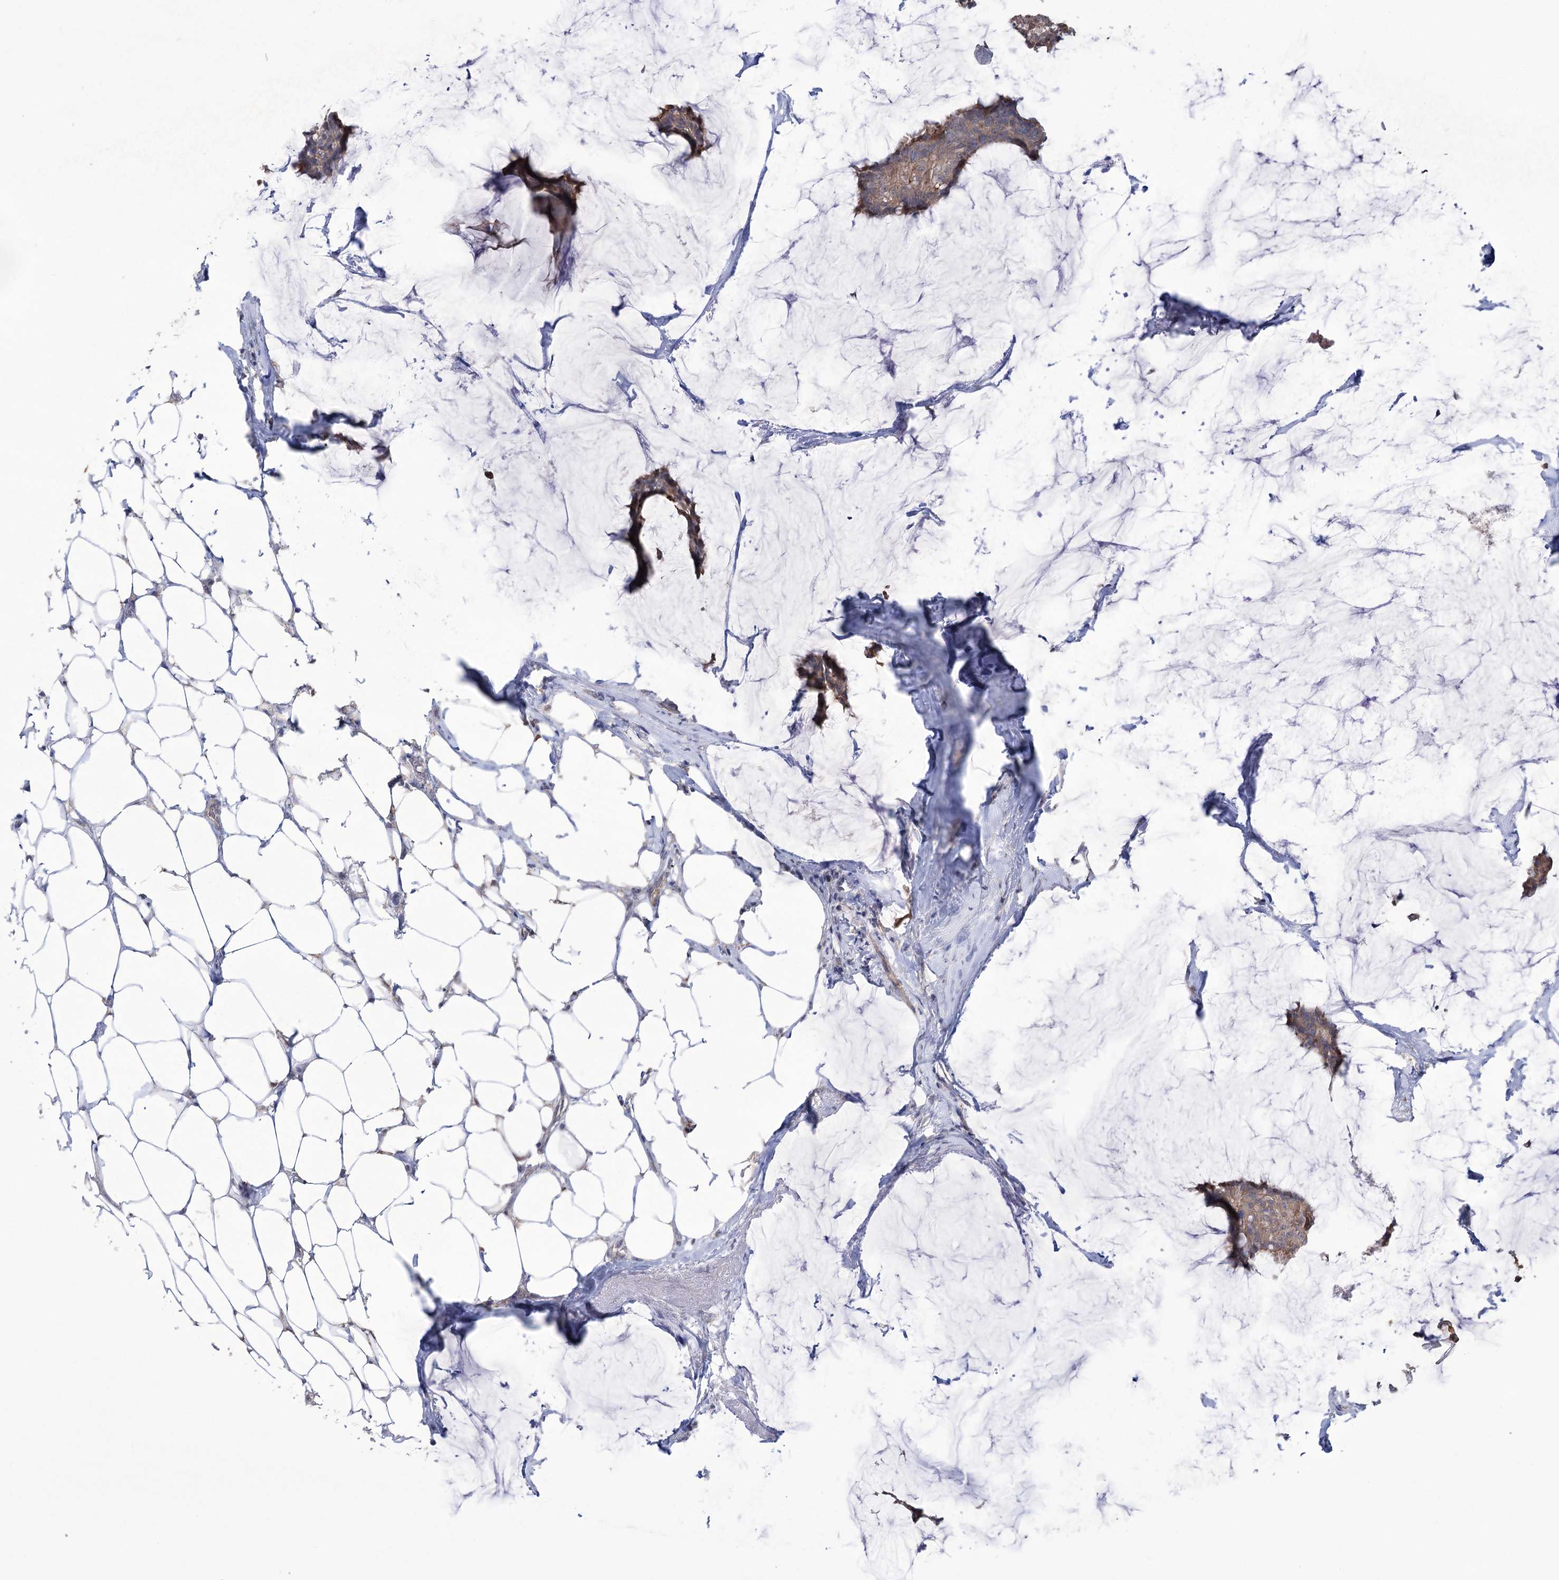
{"staining": {"intensity": "weak", "quantity": ">75%", "location": "cytoplasmic/membranous"}, "tissue": "breast cancer", "cell_type": "Tumor cells", "image_type": "cancer", "snomed": [{"axis": "morphology", "description": "Duct carcinoma"}, {"axis": "topography", "description": "Breast"}], "caption": "Tumor cells reveal low levels of weak cytoplasmic/membranous positivity in about >75% of cells in human breast cancer.", "gene": "TRIM71", "patient": {"sex": "female", "age": 93}}